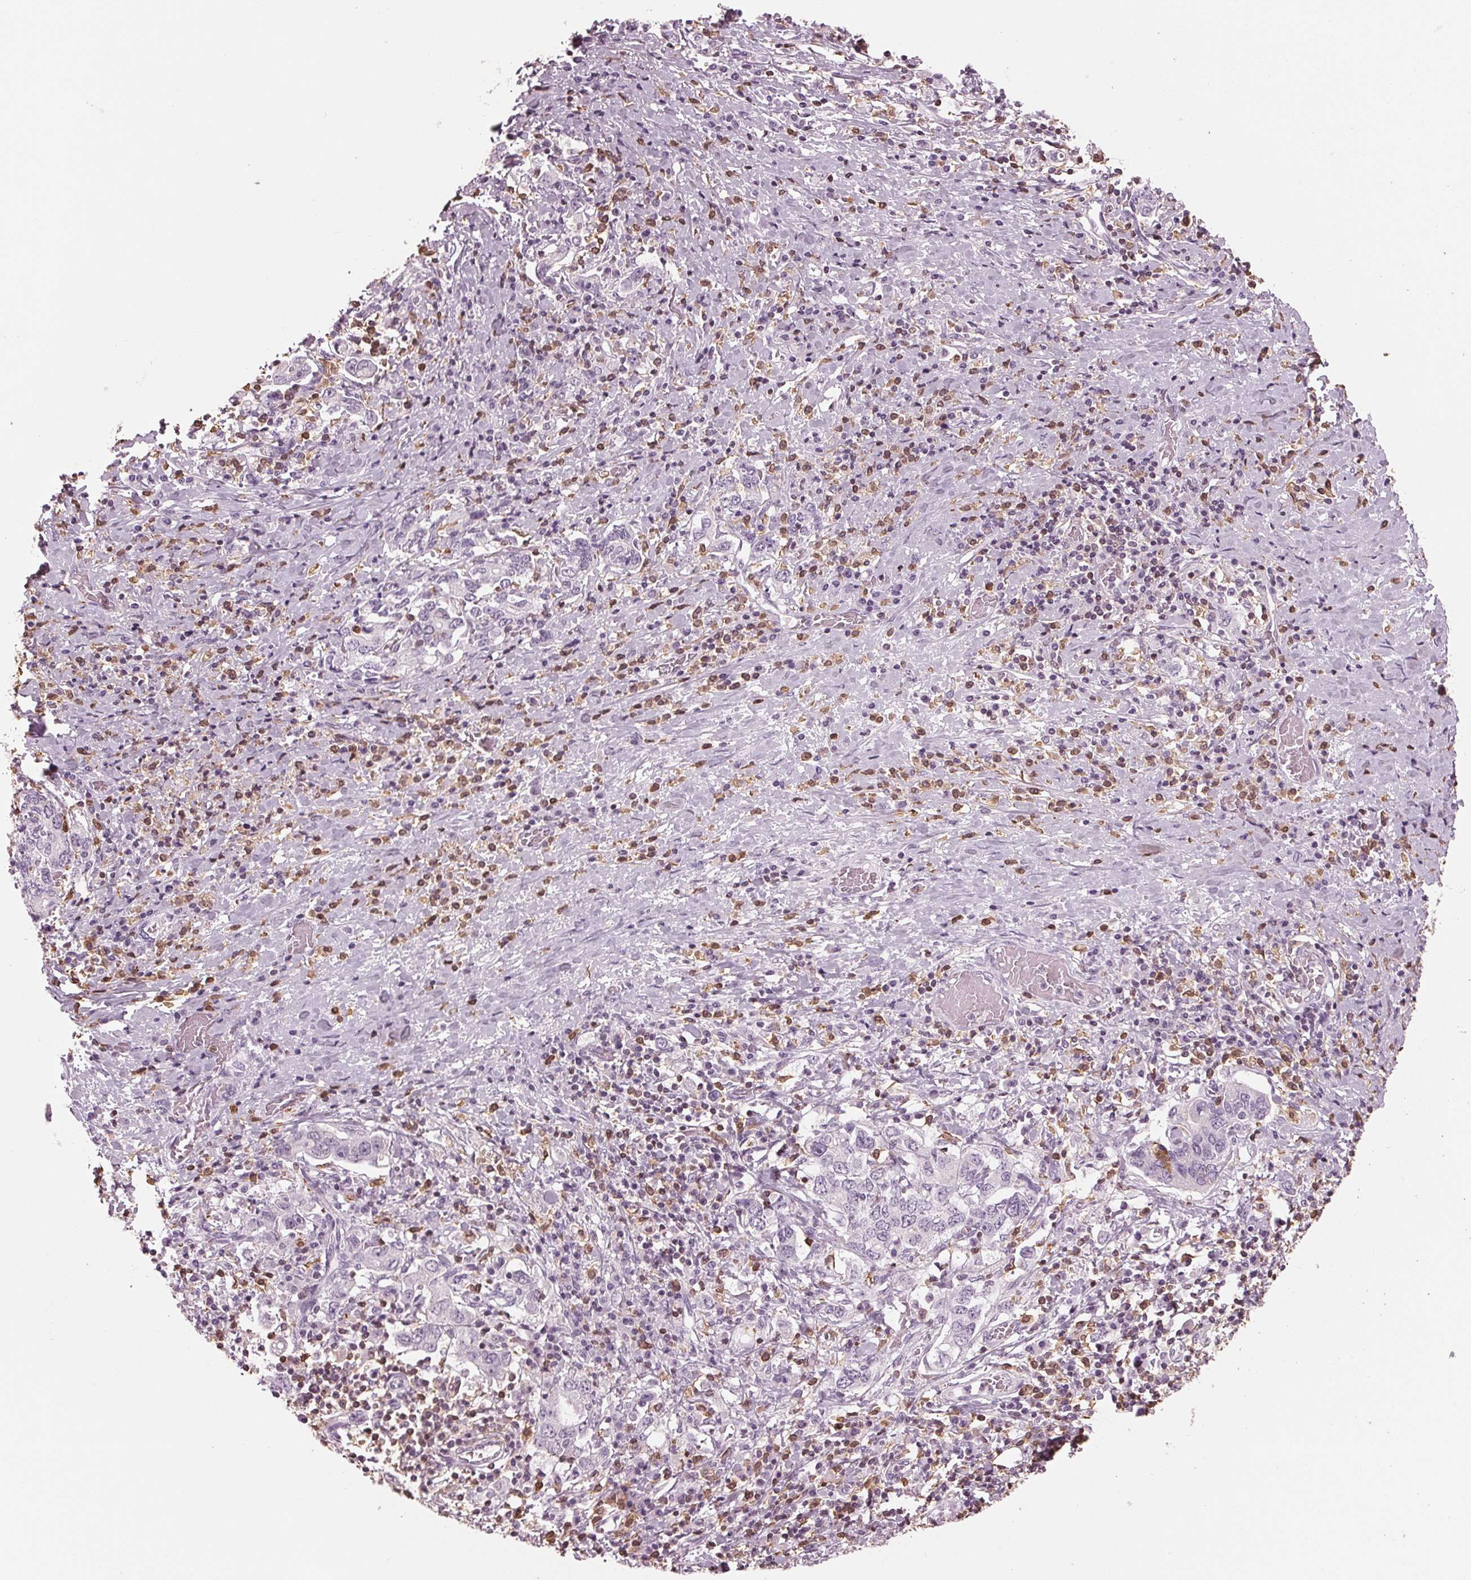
{"staining": {"intensity": "negative", "quantity": "none", "location": "none"}, "tissue": "stomach cancer", "cell_type": "Tumor cells", "image_type": "cancer", "snomed": [{"axis": "morphology", "description": "Adenocarcinoma, NOS"}, {"axis": "topography", "description": "Stomach, upper"}, {"axis": "topography", "description": "Stomach"}], "caption": "Immunohistochemical staining of human stomach adenocarcinoma reveals no significant expression in tumor cells.", "gene": "BTLA", "patient": {"sex": "male", "age": 62}}